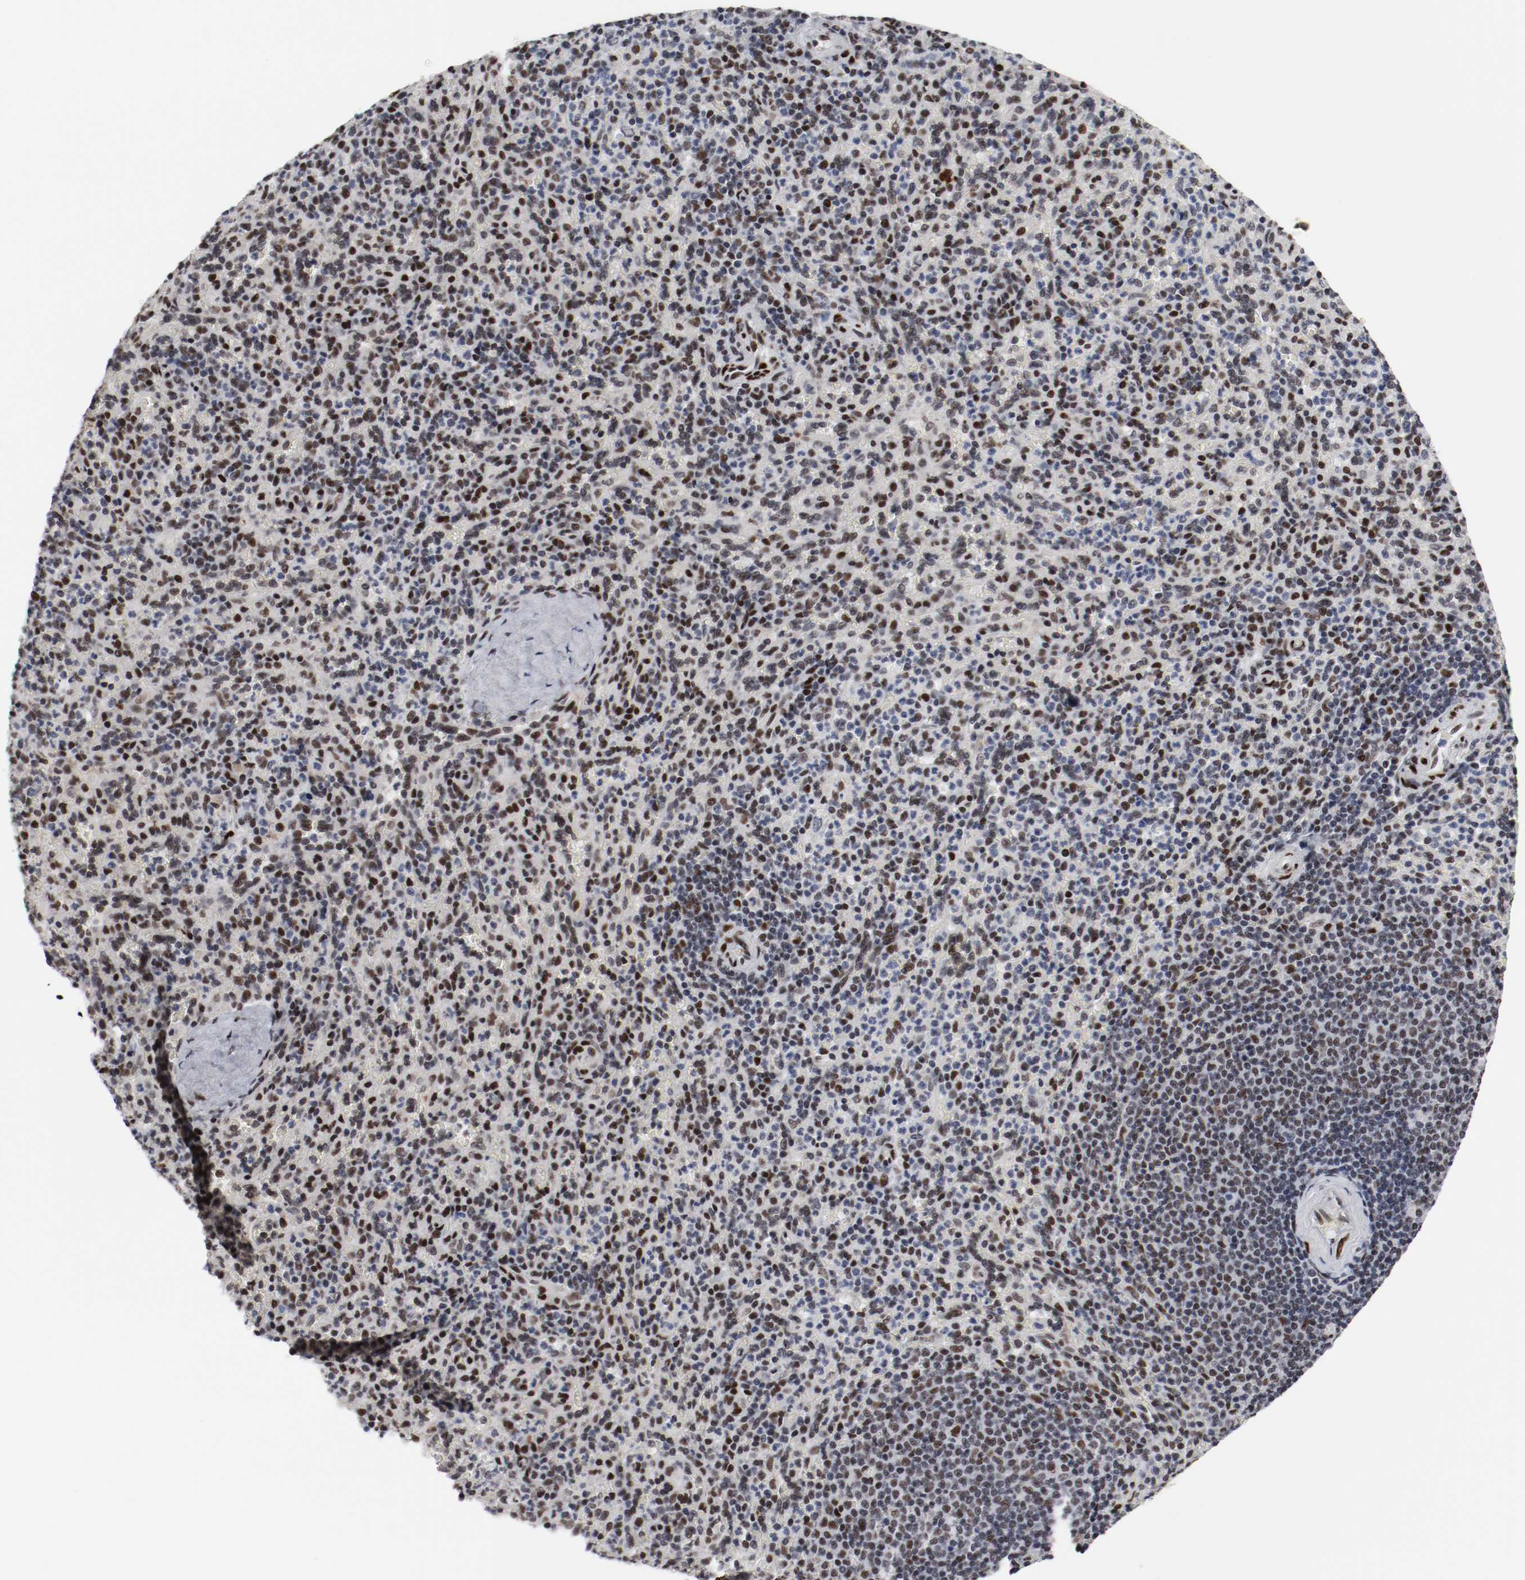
{"staining": {"intensity": "strong", "quantity": "25%-75%", "location": "nuclear"}, "tissue": "spleen", "cell_type": "Cells in red pulp", "image_type": "normal", "snomed": [{"axis": "morphology", "description": "Normal tissue, NOS"}, {"axis": "topography", "description": "Spleen"}], "caption": "Protein staining exhibits strong nuclear positivity in about 25%-75% of cells in red pulp in normal spleen.", "gene": "MEF2D", "patient": {"sex": "male", "age": 36}}